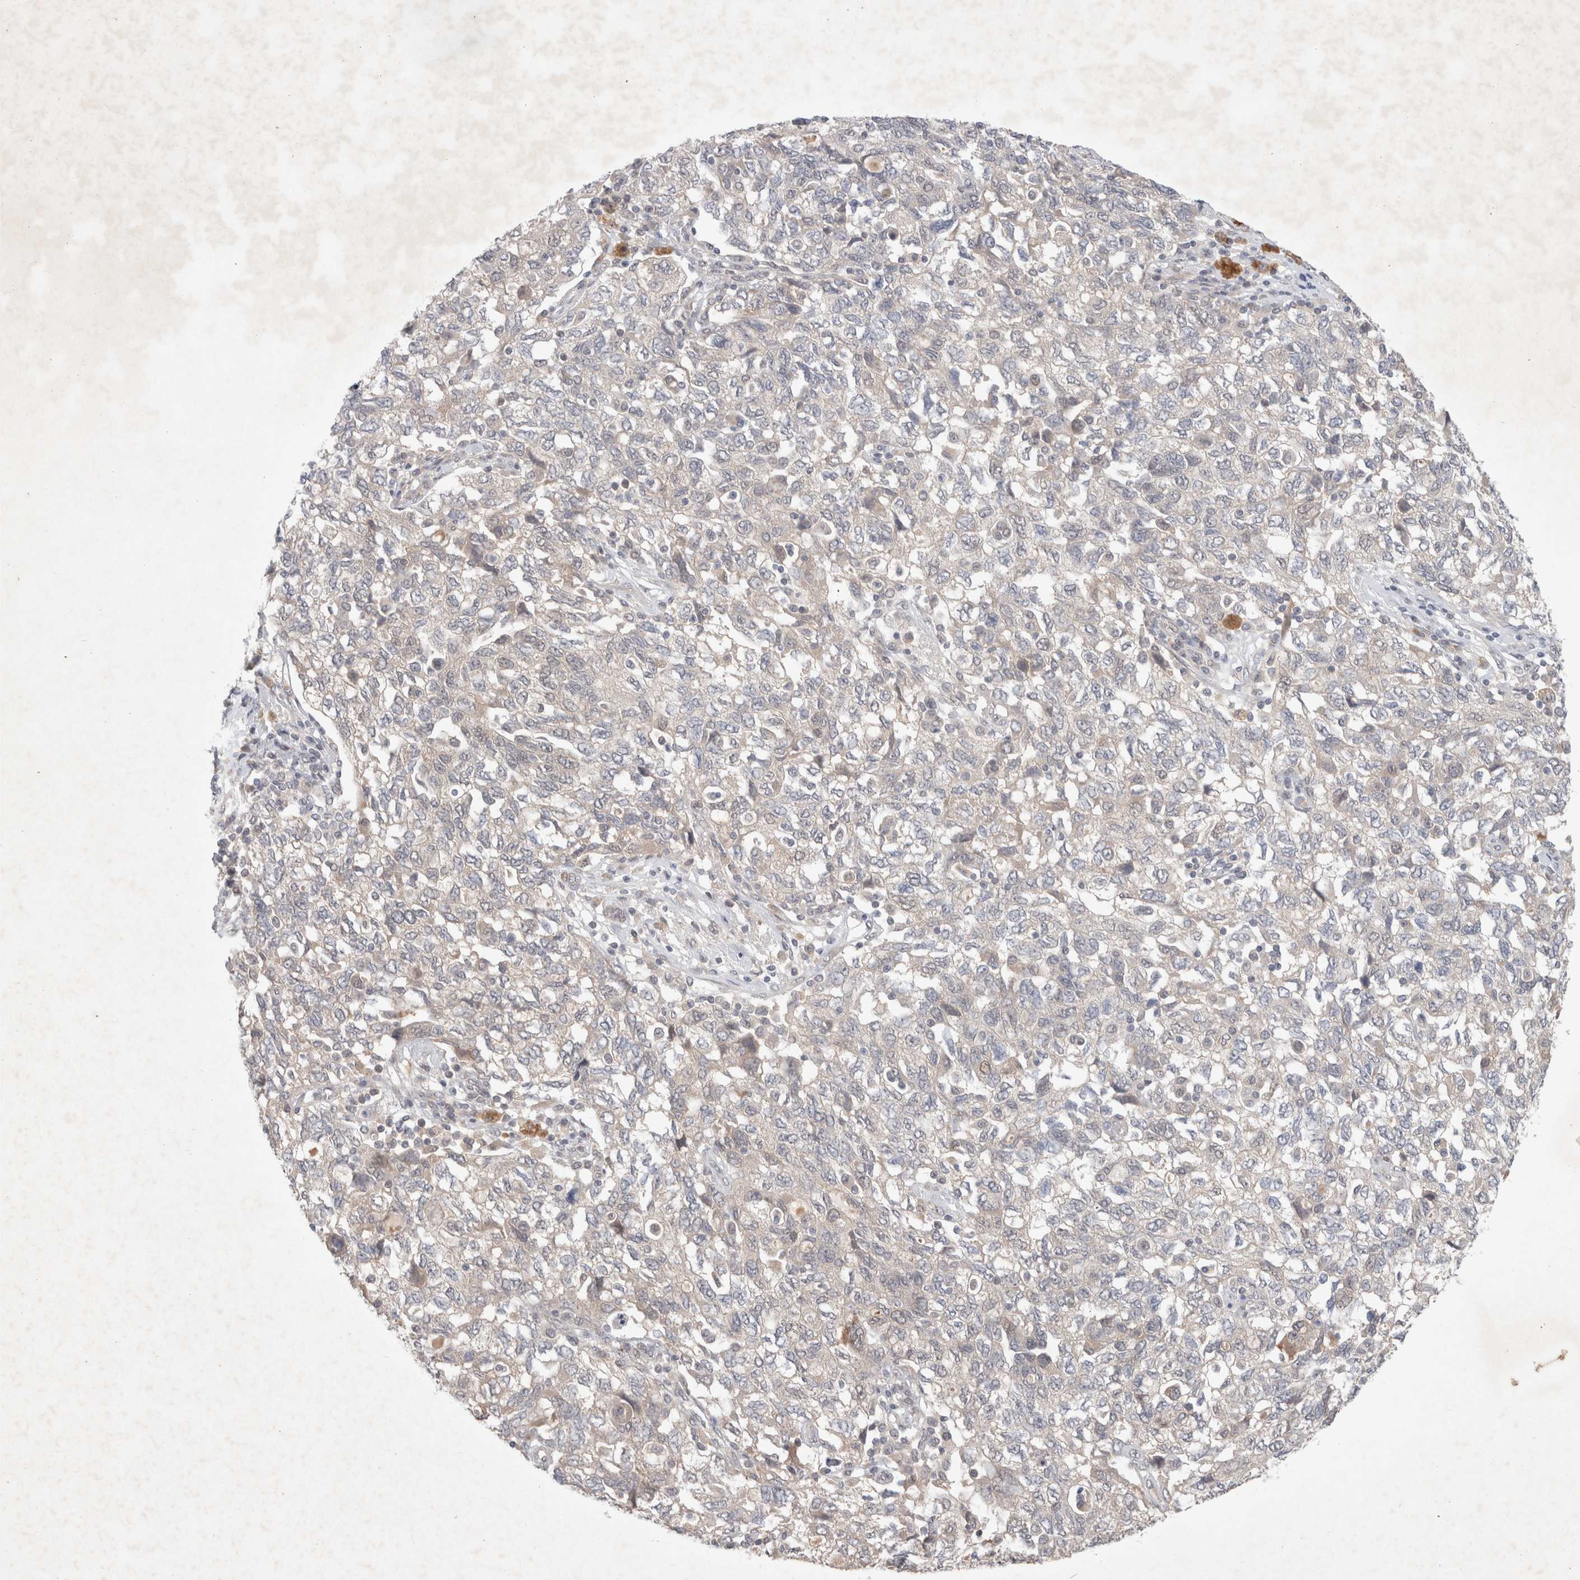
{"staining": {"intensity": "negative", "quantity": "none", "location": "none"}, "tissue": "ovarian cancer", "cell_type": "Tumor cells", "image_type": "cancer", "snomed": [{"axis": "morphology", "description": "Carcinoma, NOS"}, {"axis": "morphology", "description": "Cystadenocarcinoma, serous, NOS"}, {"axis": "topography", "description": "Ovary"}], "caption": "Immunohistochemistry histopathology image of neoplastic tissue: human ovarian cancer stained with DAB (3,3'-diaminobenzidine) reveals no significant protein expression in tumor cells.", "gene": "RASAL2", "patient": {"sex": "female", "age": 69}}